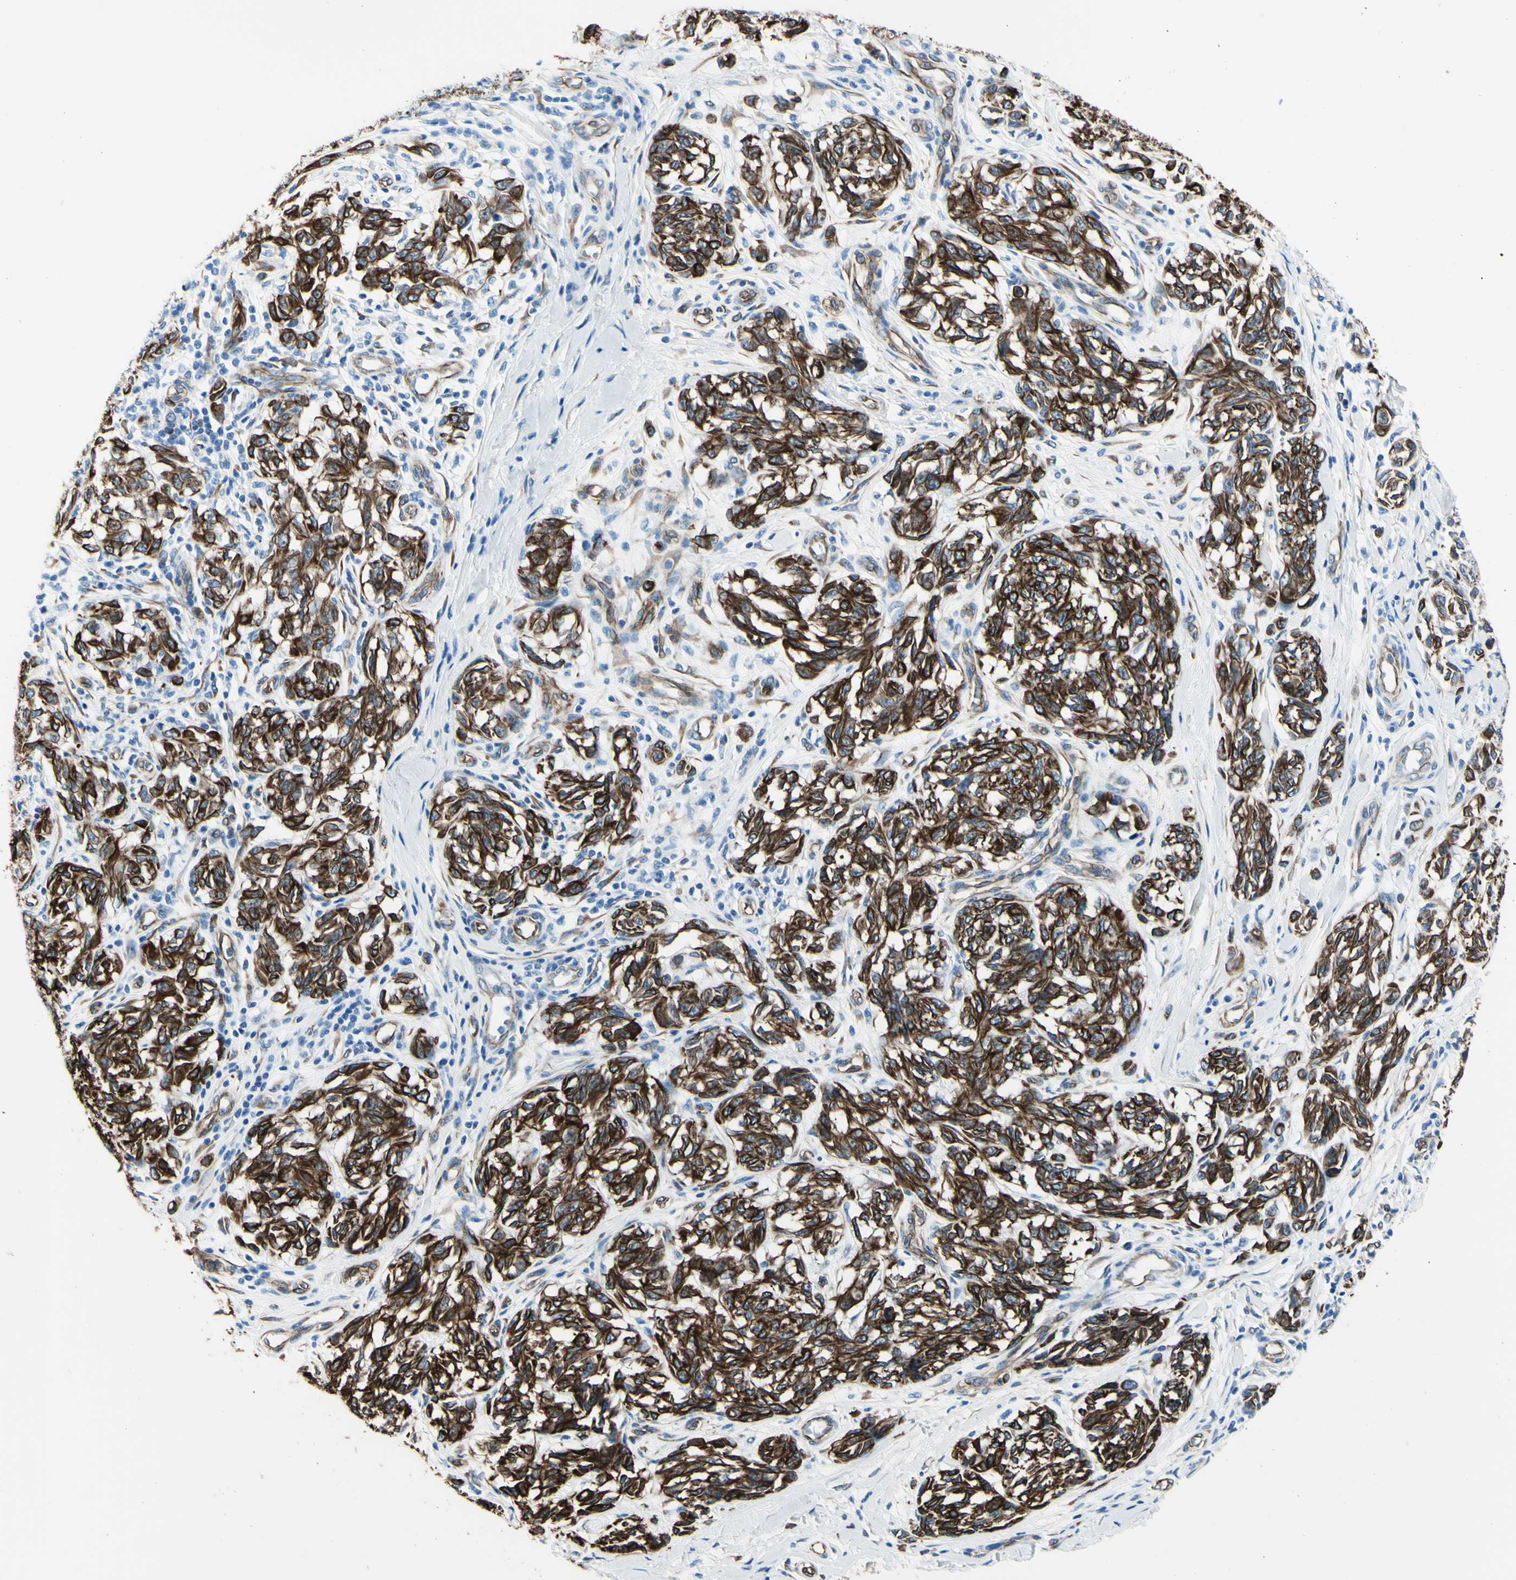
{"staining": {"intensity": "moderate", "quantity": ">75%", "location": "cytoplasmic/membranous"}, "tissue": "melanoma", "cell_type": "Tumor cells", "image_type": "cancer", "snomed": [{"axis": "morphology", "description": "Malignant melanoma, NOS"}, {"axis": "topography", "description": "Skin"}], "caption": "An immunohistochemistry histopathology image of neoplastic tissue is shown. Protein staining in brown shows moderate cytoplasmic/membranous positivity in malignant melanoma within tumor cells.", "gene": "PTH2R", "patient": {"sex": "female", "age": 64}}